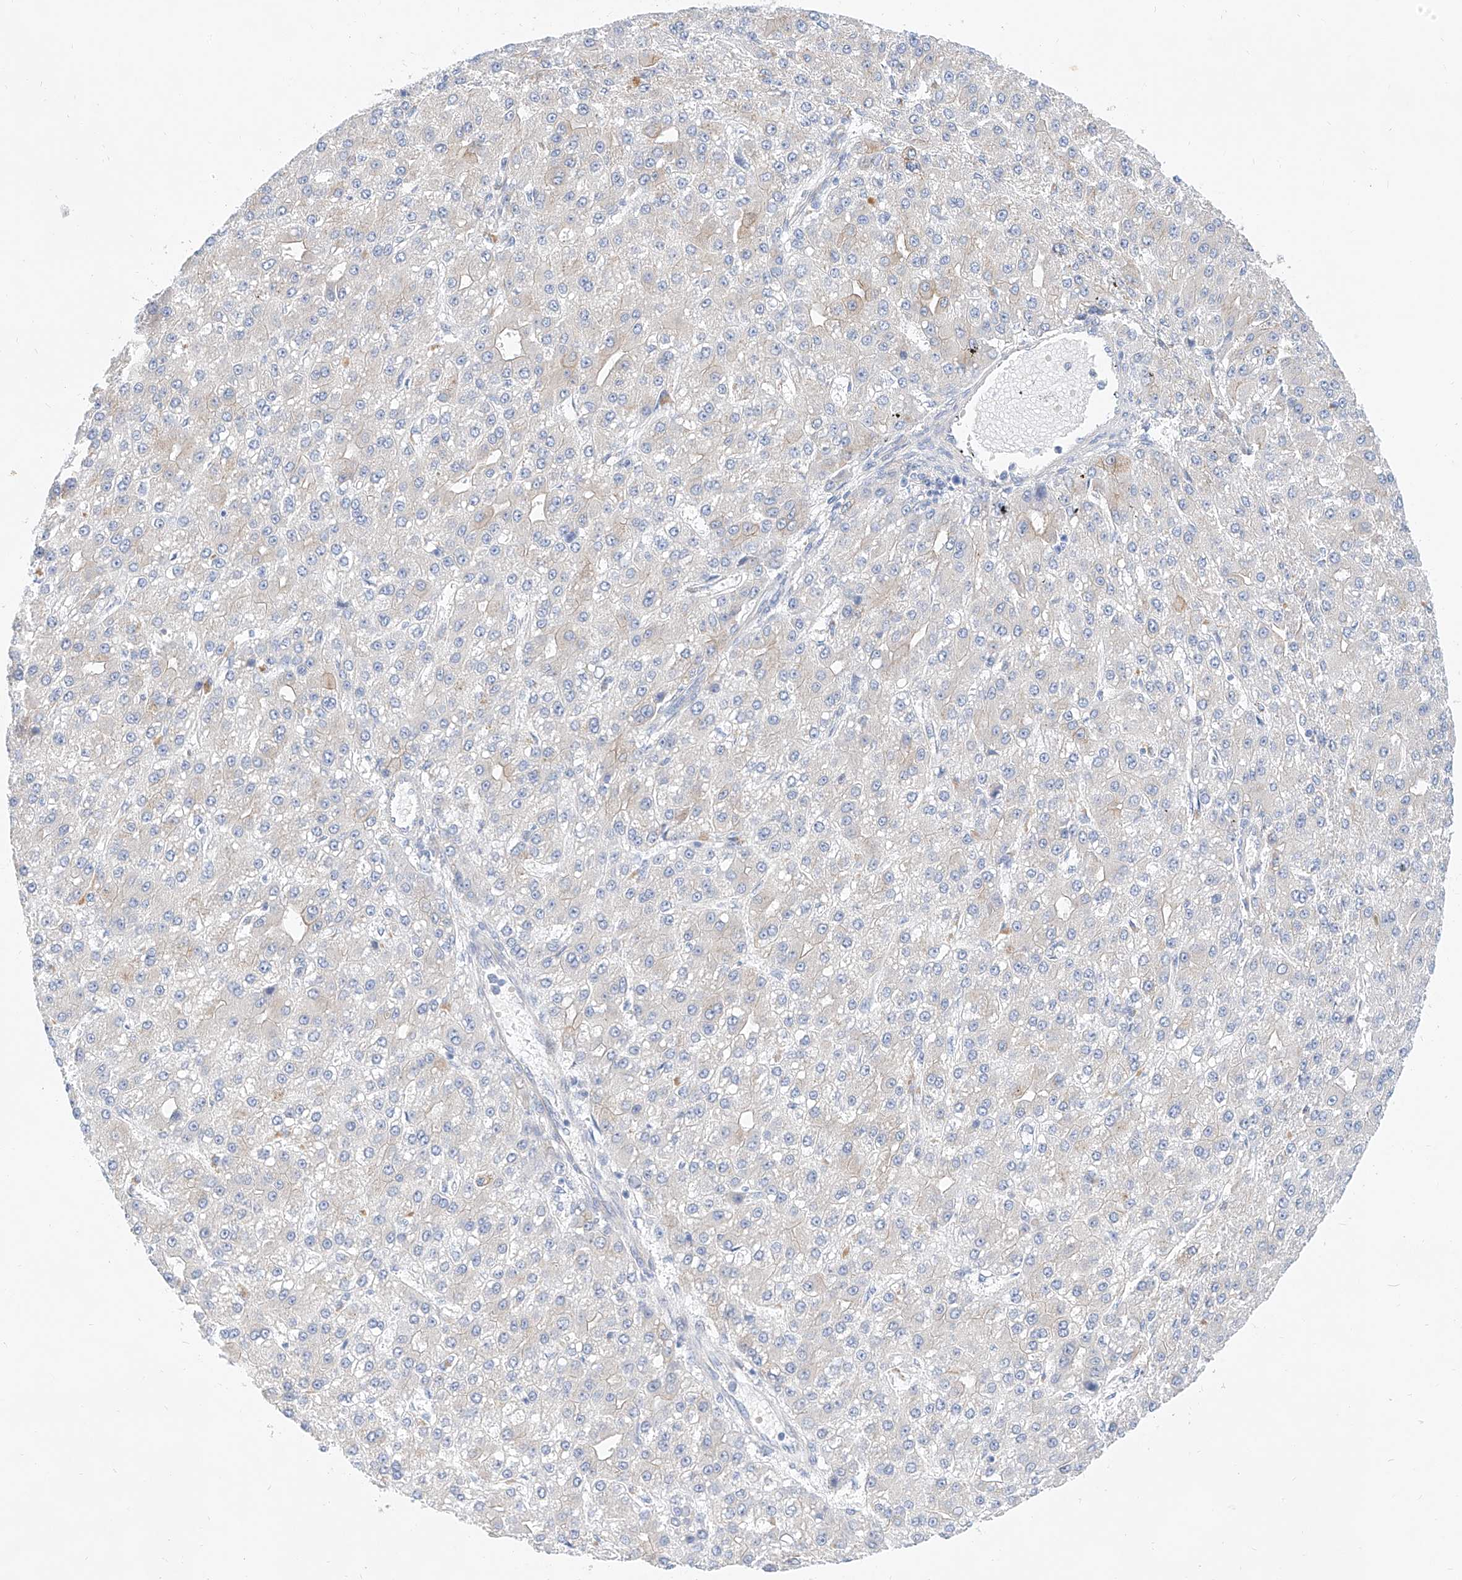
{"staining": {"intensity": "negative", "quantity": "none", "location": "none"}, "tissue": "liver cancer", "cell_type": "Tumor cells", "image_type": "cancer", "snomed": [{"axis": "morphology", "description": "Carcinoma, Hepatocellular, NOS"}, {"axis": "topography", "description": "Liver"}], "caption": "Tumor cells show no significant positivity in hepatocellular carcinoma (liver). The staining was performed using DAB (3,3'-diaminobenzidine) to visualize the protein expression in brown, while the nuclei were stained in blue with hematoxylin (Magnification: 20x).", "gene": "SBSPON", "patient": {"sex": "male", "age": 67}}